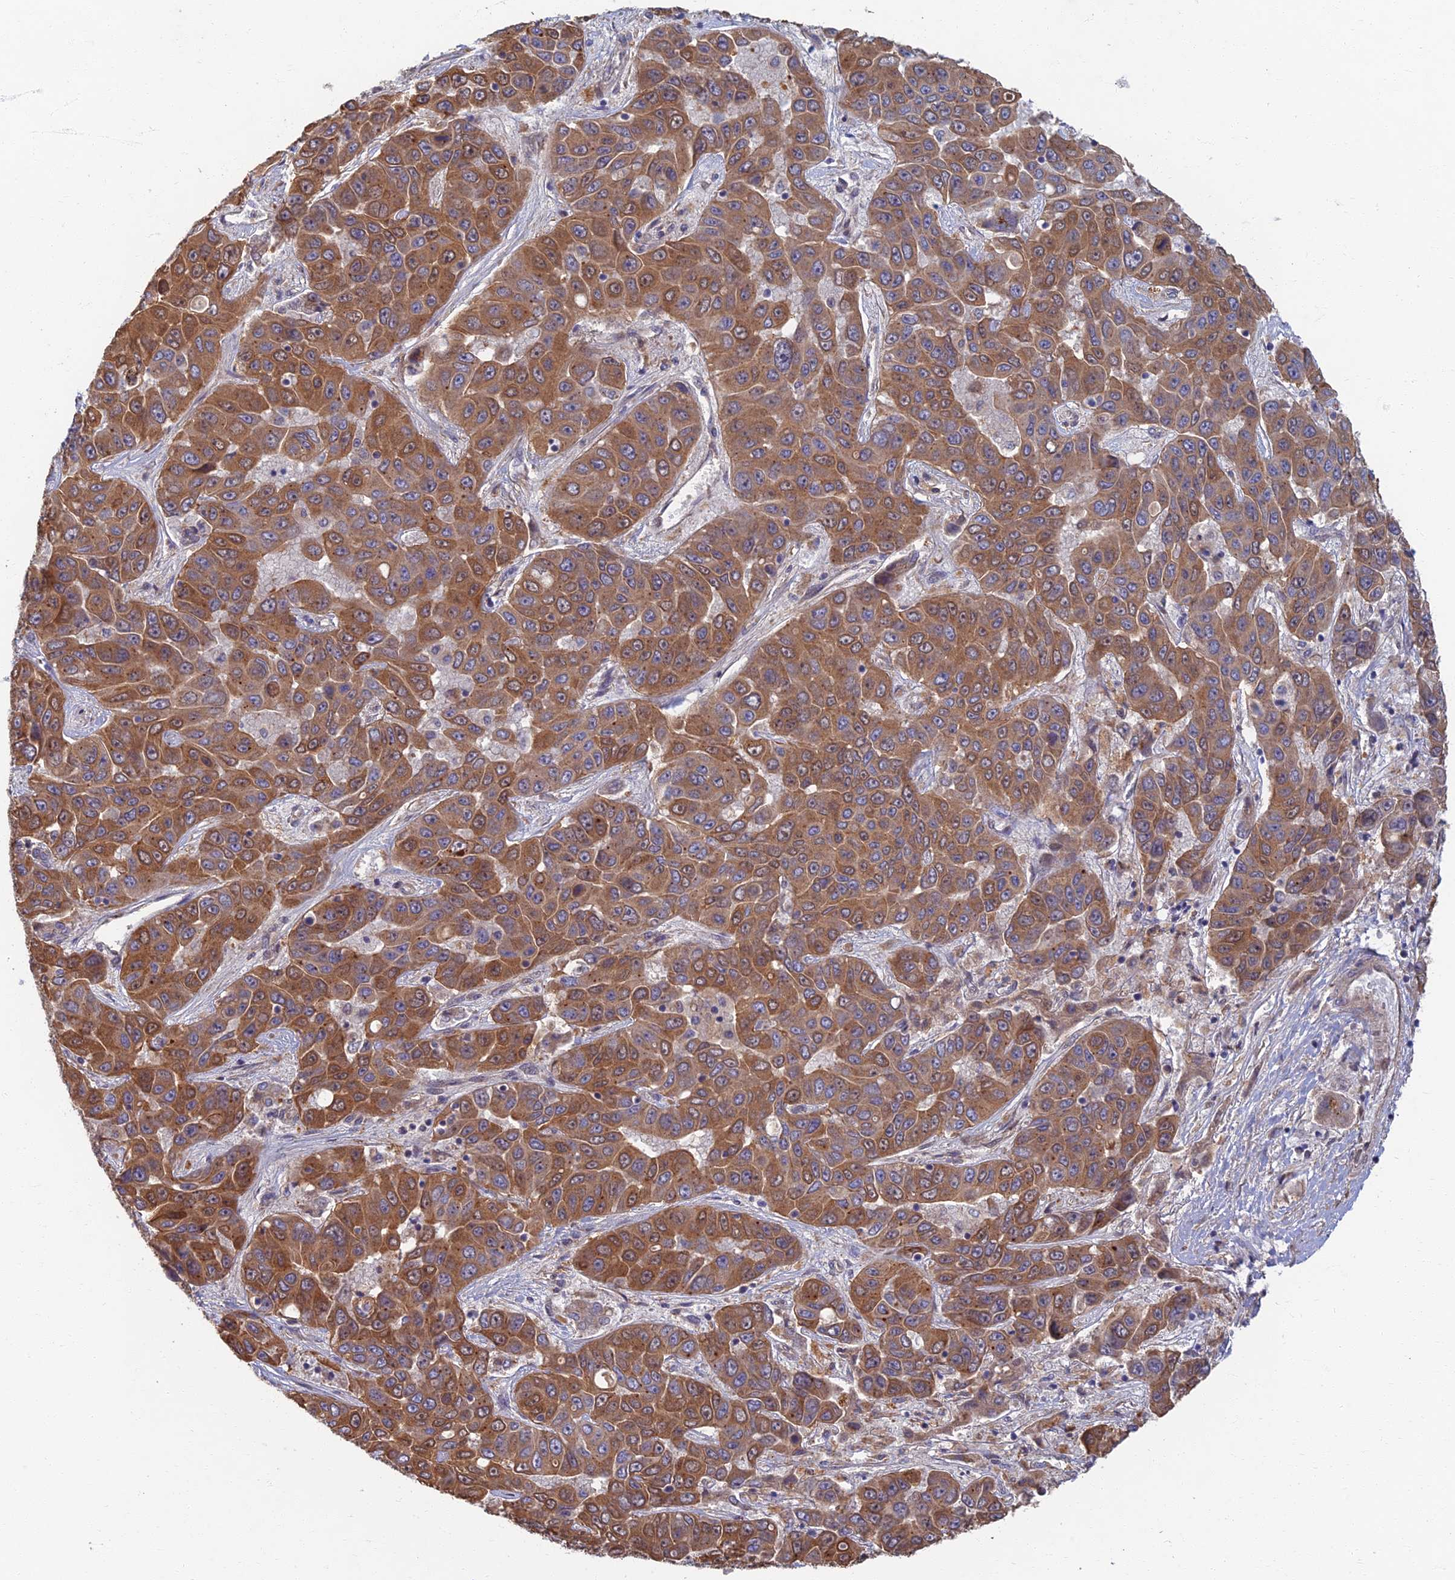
{"staining": {"intensity": "moderate", "quantity": ">75%", "location": "cytoplasmic/membranous"}, "tissue": "liver cancer", "cell_type": "Tumor cells", "image_type": "cancer", "snomed": [{"axis": "morphology", "description": "Cholangiocarcinoma"}, {"axis": "topography", "description": "Liver"}], "caption": "Tumor cells exhibit moderate cytoplasmic/membranous expression in about >75% of cells in liver cancer.", "gene": "SOGA1", "patient": {"sex": "female", "age": 52}}